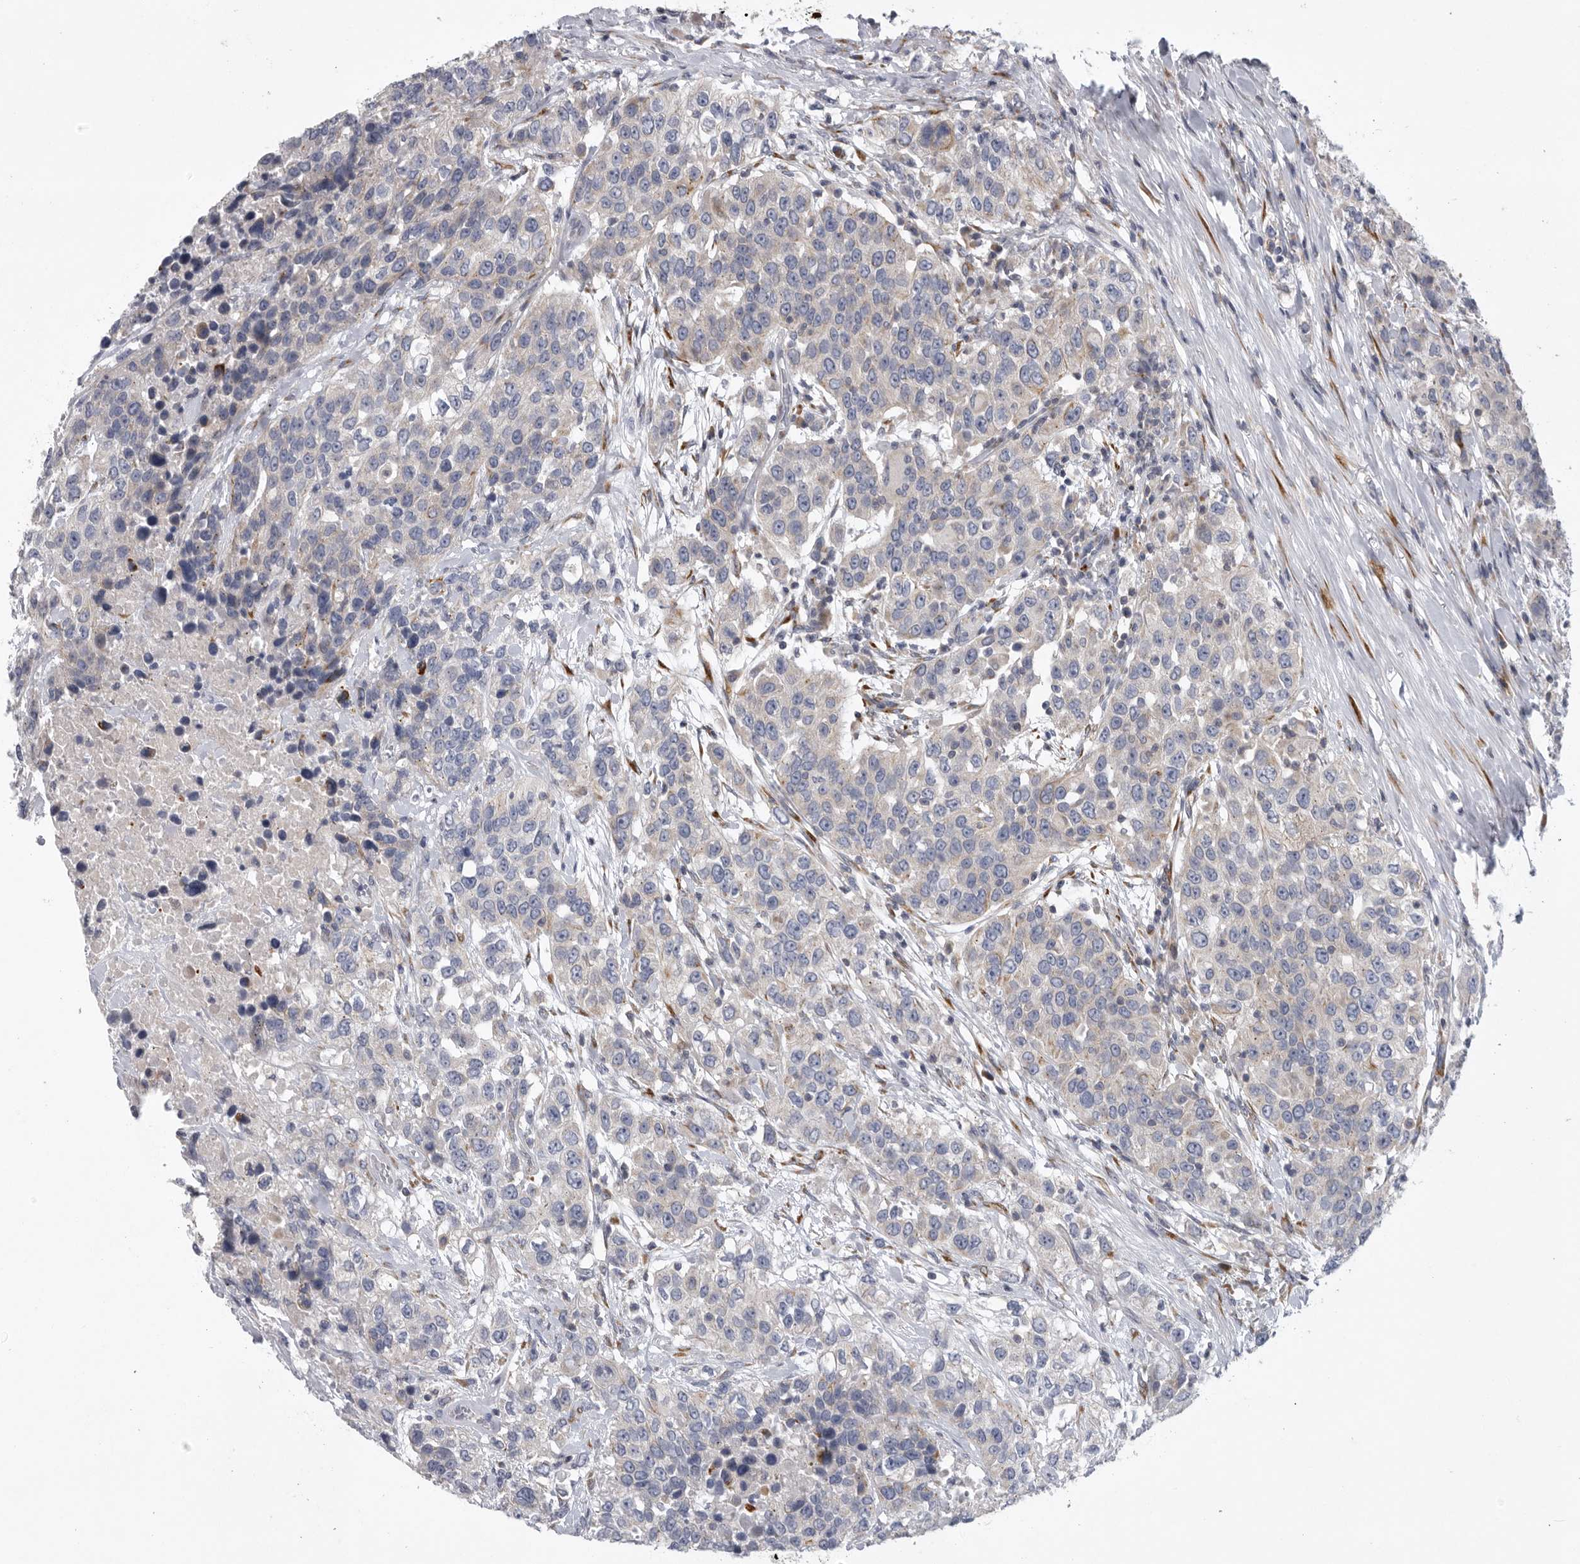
{"staining": {"intensity": "negative", "quantity": "none", "location": "none"}, "tissue": "urothelial cancer", "cell_type": "Tumor cells", "image_type": "cancer", "snomed": [{"axis": "morphology", "description": "Urothelial carcinoma, High grade"}, {"axis": "topography", "description": "Urinary bladder"}], "caption": "Tumor cells are negative for protein expression in human high-grade urothelial carcinoma.", "gene": "USP24", "patient": {"sex": "female", "age": 80}}